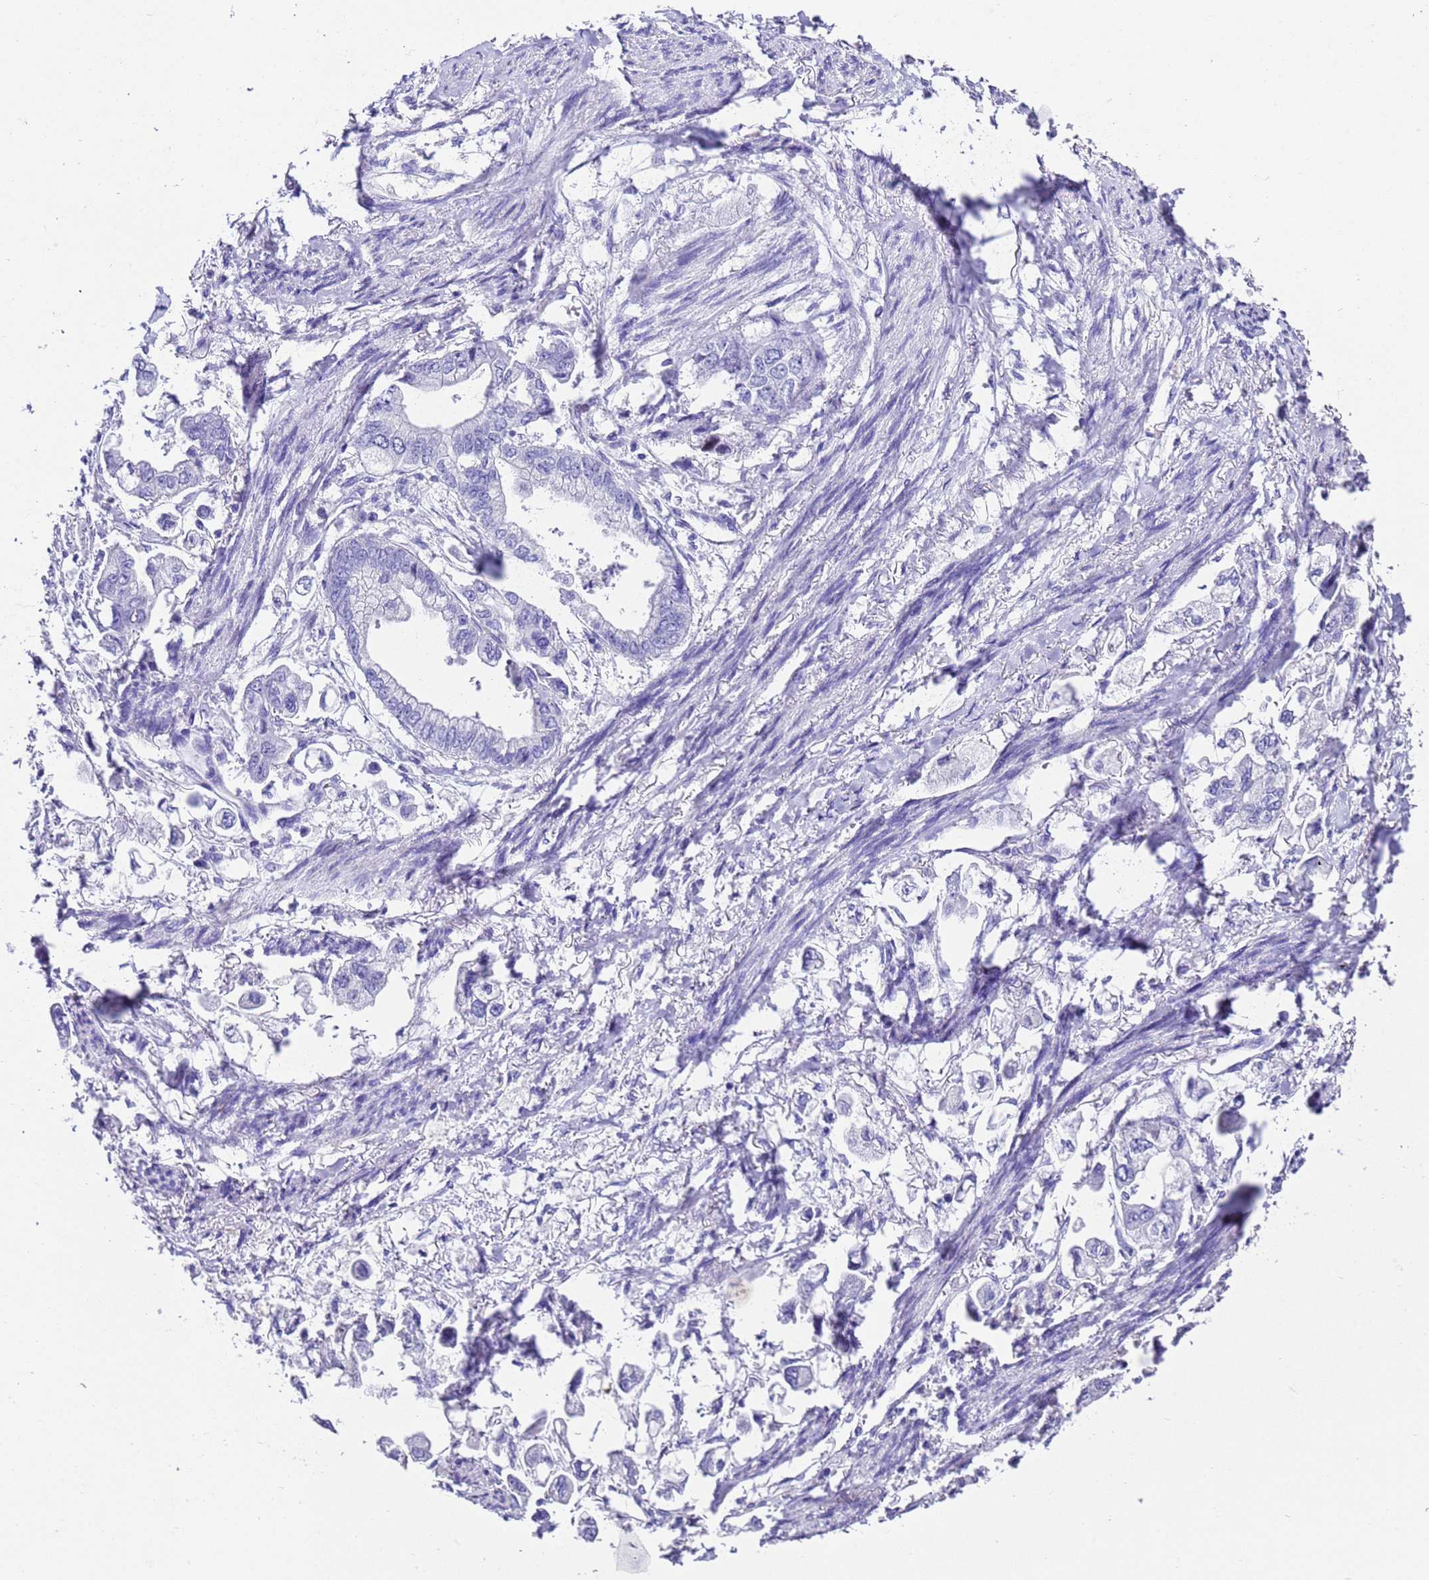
{"staining": {"intensity": "negative", "quantity": "none", "location": "none"}, "tissue": "stomach cancer", "cell_type": "Tumor cells", "image_type": "cancer", "snomed": [{"axis": "morphology", "description": "Adenocarcinoma, NOS"}, {"axis": "topography", "description": "Stomach"}], "caption": "Human stomach cancer (adenocarcinoma) stained for a protein using immunohistochemistry exhibits no positivity in tumor cells.", "gene": "UGT2B10", "patient": {"sex": "male", "age": 62}}